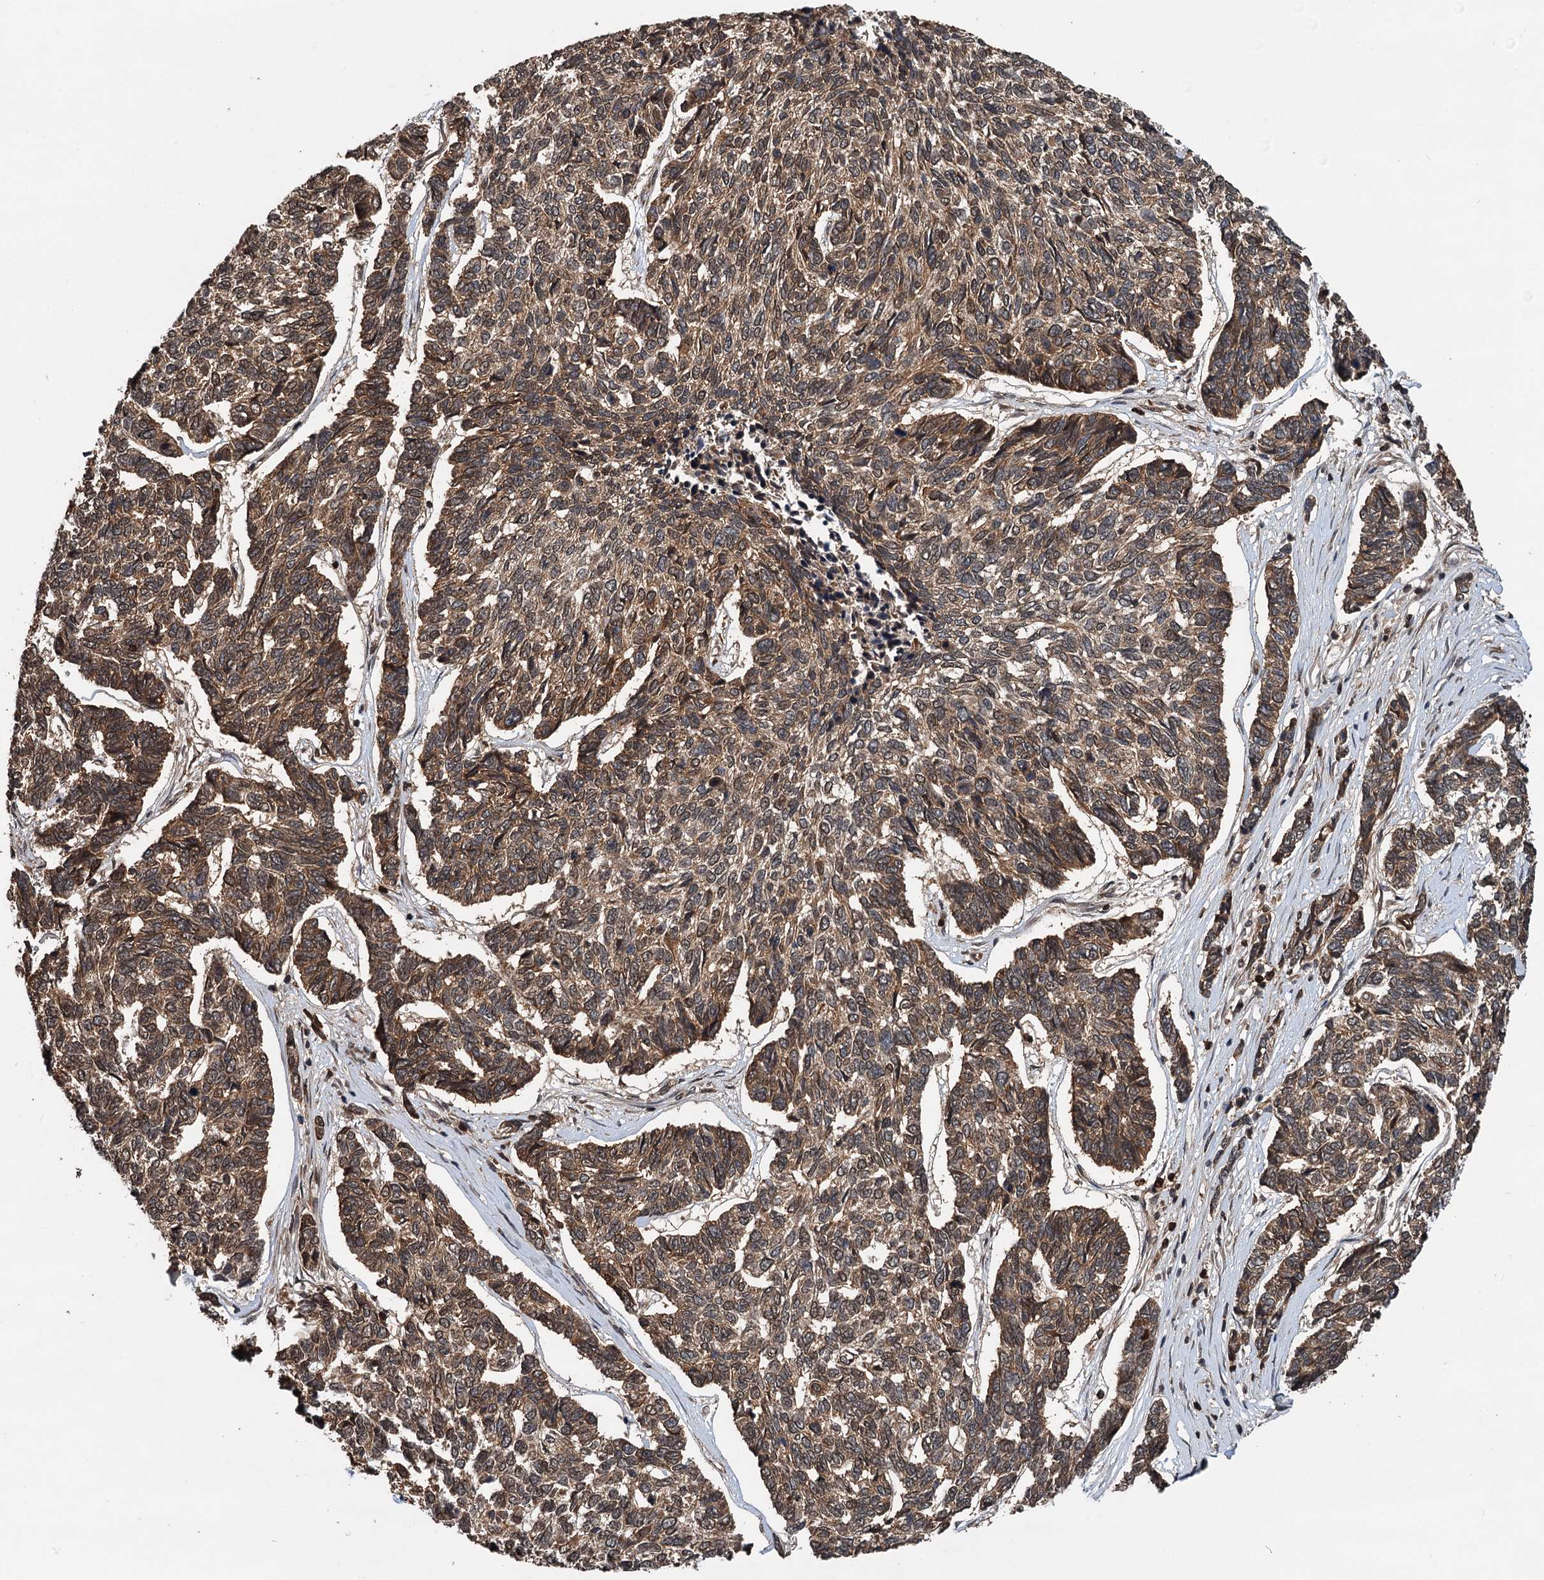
{"staining": {"intensity": "moderate", "quantity": ">75%", "location": "cytoplasmic/membranous"}, "tissue": "skin cancer", "cell_type": "Tumor cells", "image_type": "cancer", "snomed": [{"axis": "morphology", "description": "Basal cell carcinoma"}, {"axis": "topography", "description": "Skin"}], "caption": "Brown immunohistochemical staining in skin cancer demonstrates moderate cytoplasmic/membranous positivity in approximately >75% of tumor cells.", "gene": "STUB1", "patient": {"sex": "female", "age": 65}}